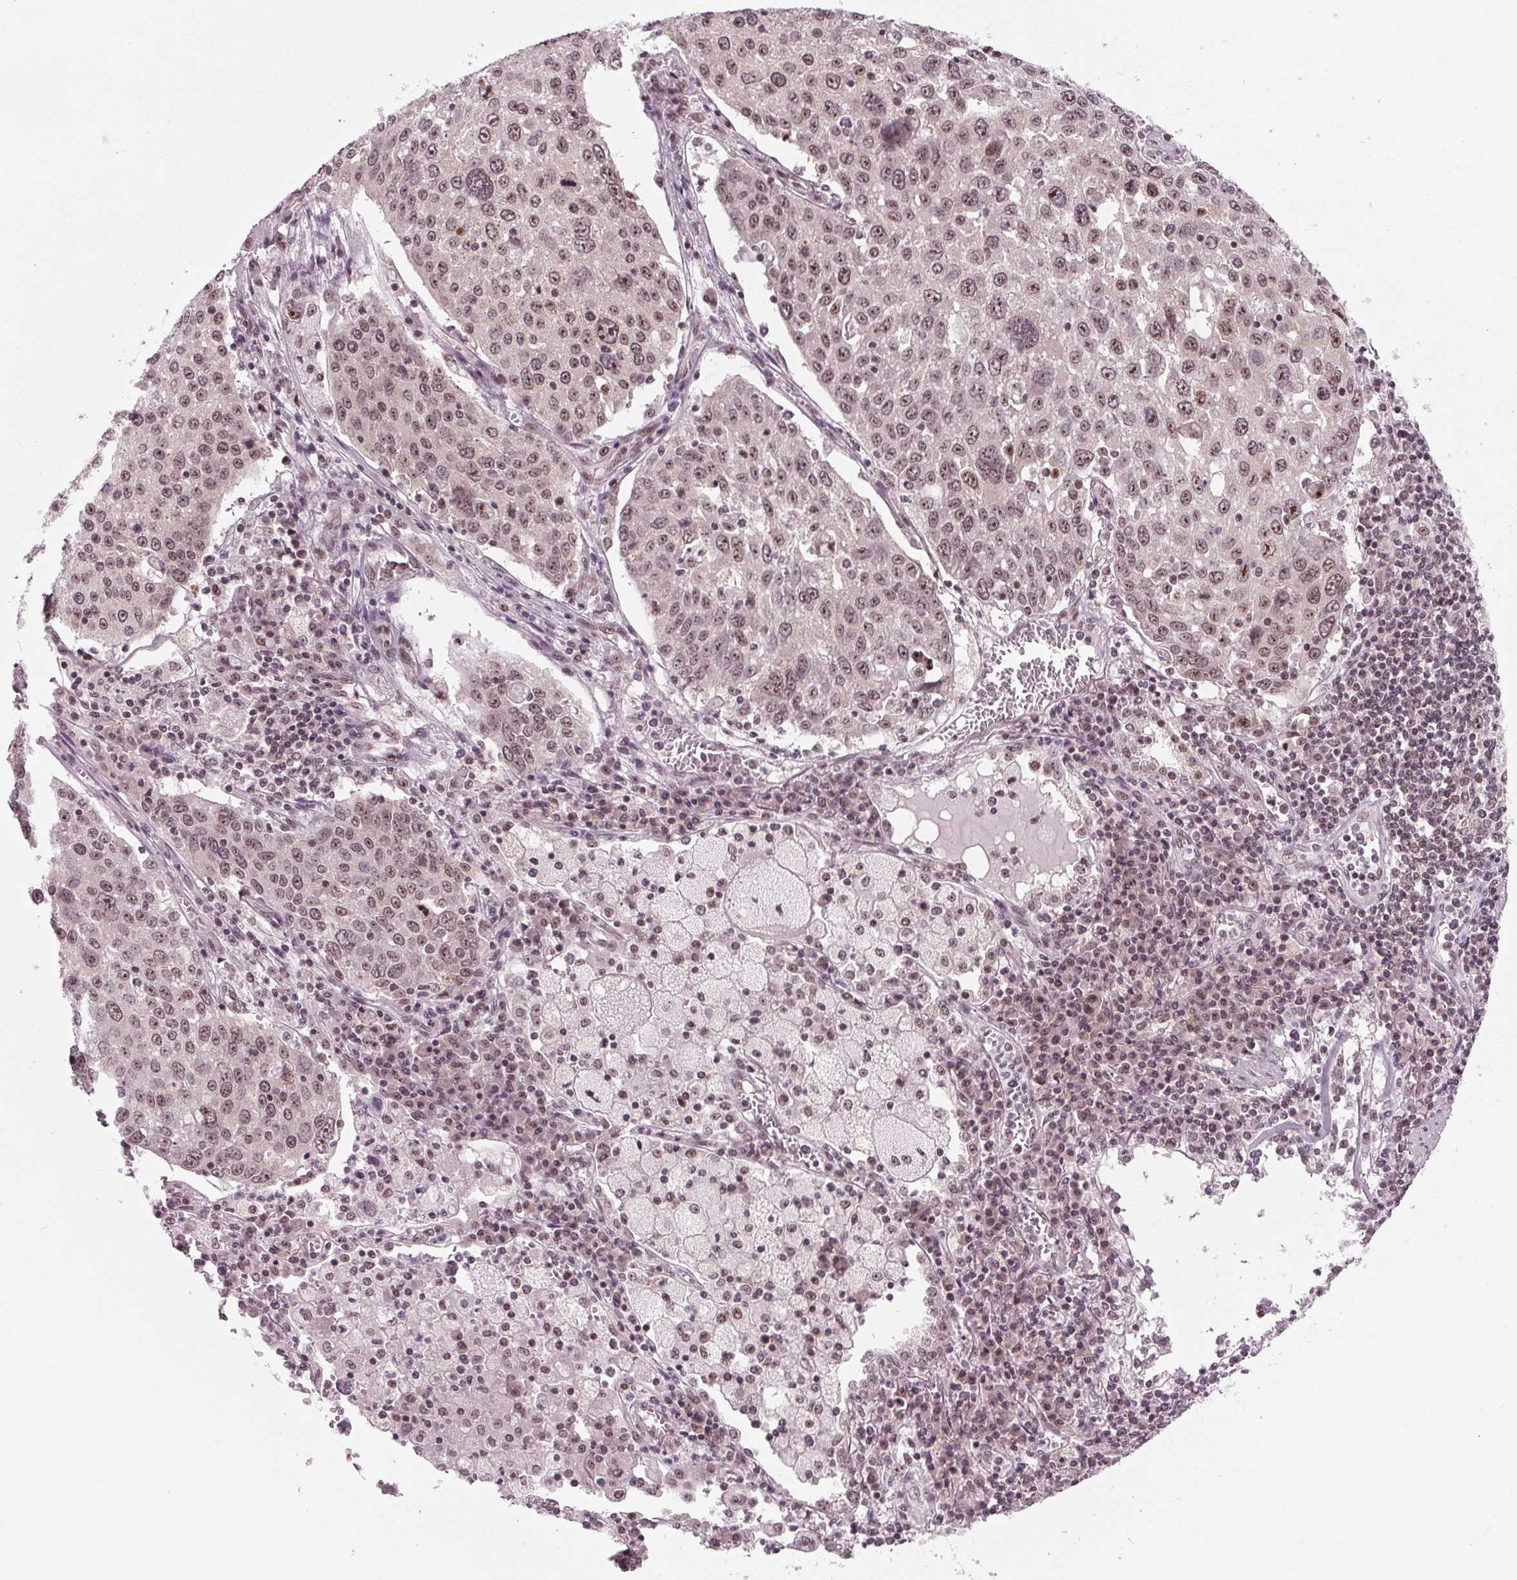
{"staining": {"intensity": "moderate", "quantity": "25%-75%", "location": "nuclear"}, "tissue": "lung cancer", "cell_type": "Tumor cells", "image_type": "cancer", "snomed": [{"axis": "morphology", "description": "Squamous cell carcinoma, NOS"}, {"axis": "topography", "description": "Lung"}], "caption": "This image demonstrates immunohistochemistry staining of human lung cancer (squamous cell carcinoma), with medium moderate nuclear positivity in about 25%-75% of tumor cells.", "gene": "DDX41", "patient": {"sex": "male", "age": 65}}